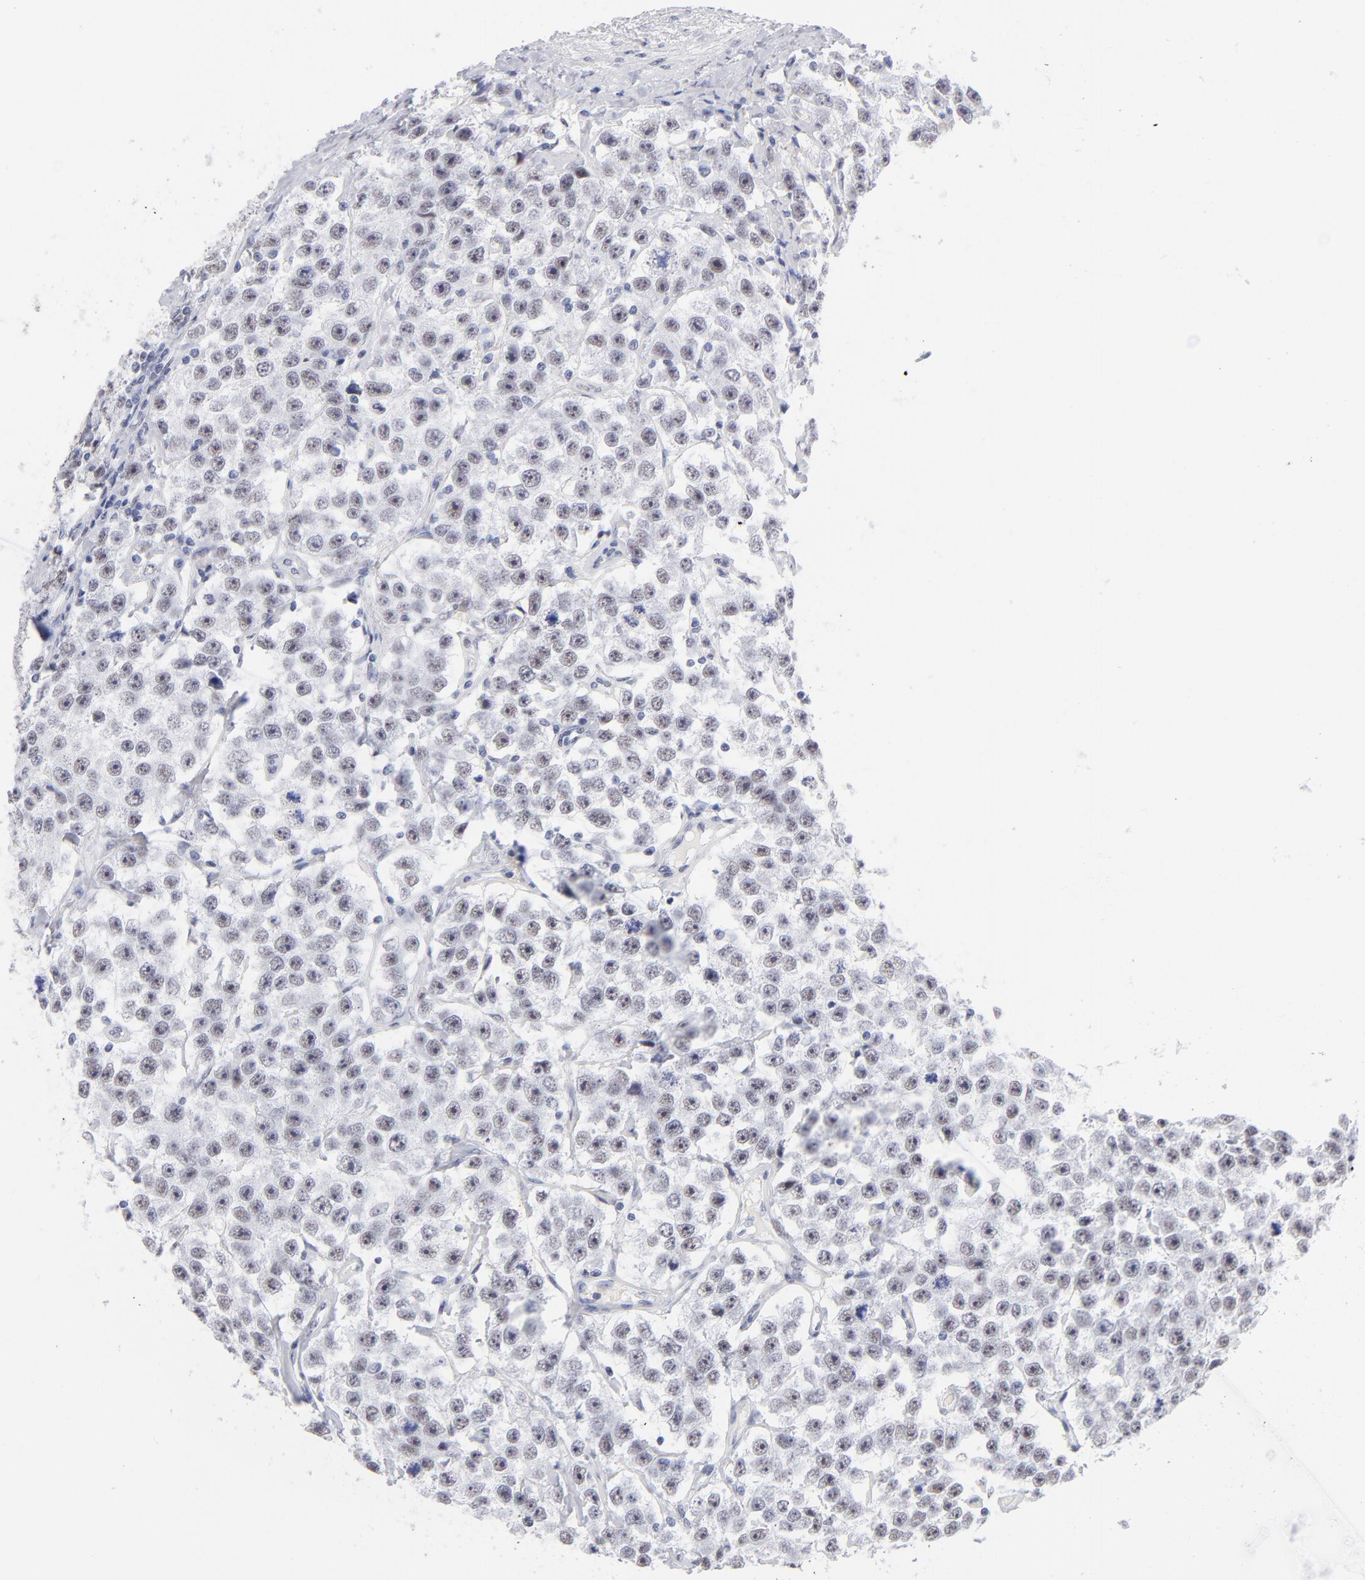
{"staining": {"intensity": "weak", "quantity": "25%-75%", "location": "nuclear"}, "tissue": "testis cancer", "cell_type": "Tumor cells", "image_type": "cancer", "snomed": [{"axis": "morphology", "description": "Seminoma, NOS"}, {"axis": "topography", "description": "Testis"}], "caption": "A histopathology image of testis cancer (seminoma) stained for a protein shows weak nuclear brown staining in tumor cells.", "gene": "SNRPB", "patient": {"sex": "male", "age": 52}}